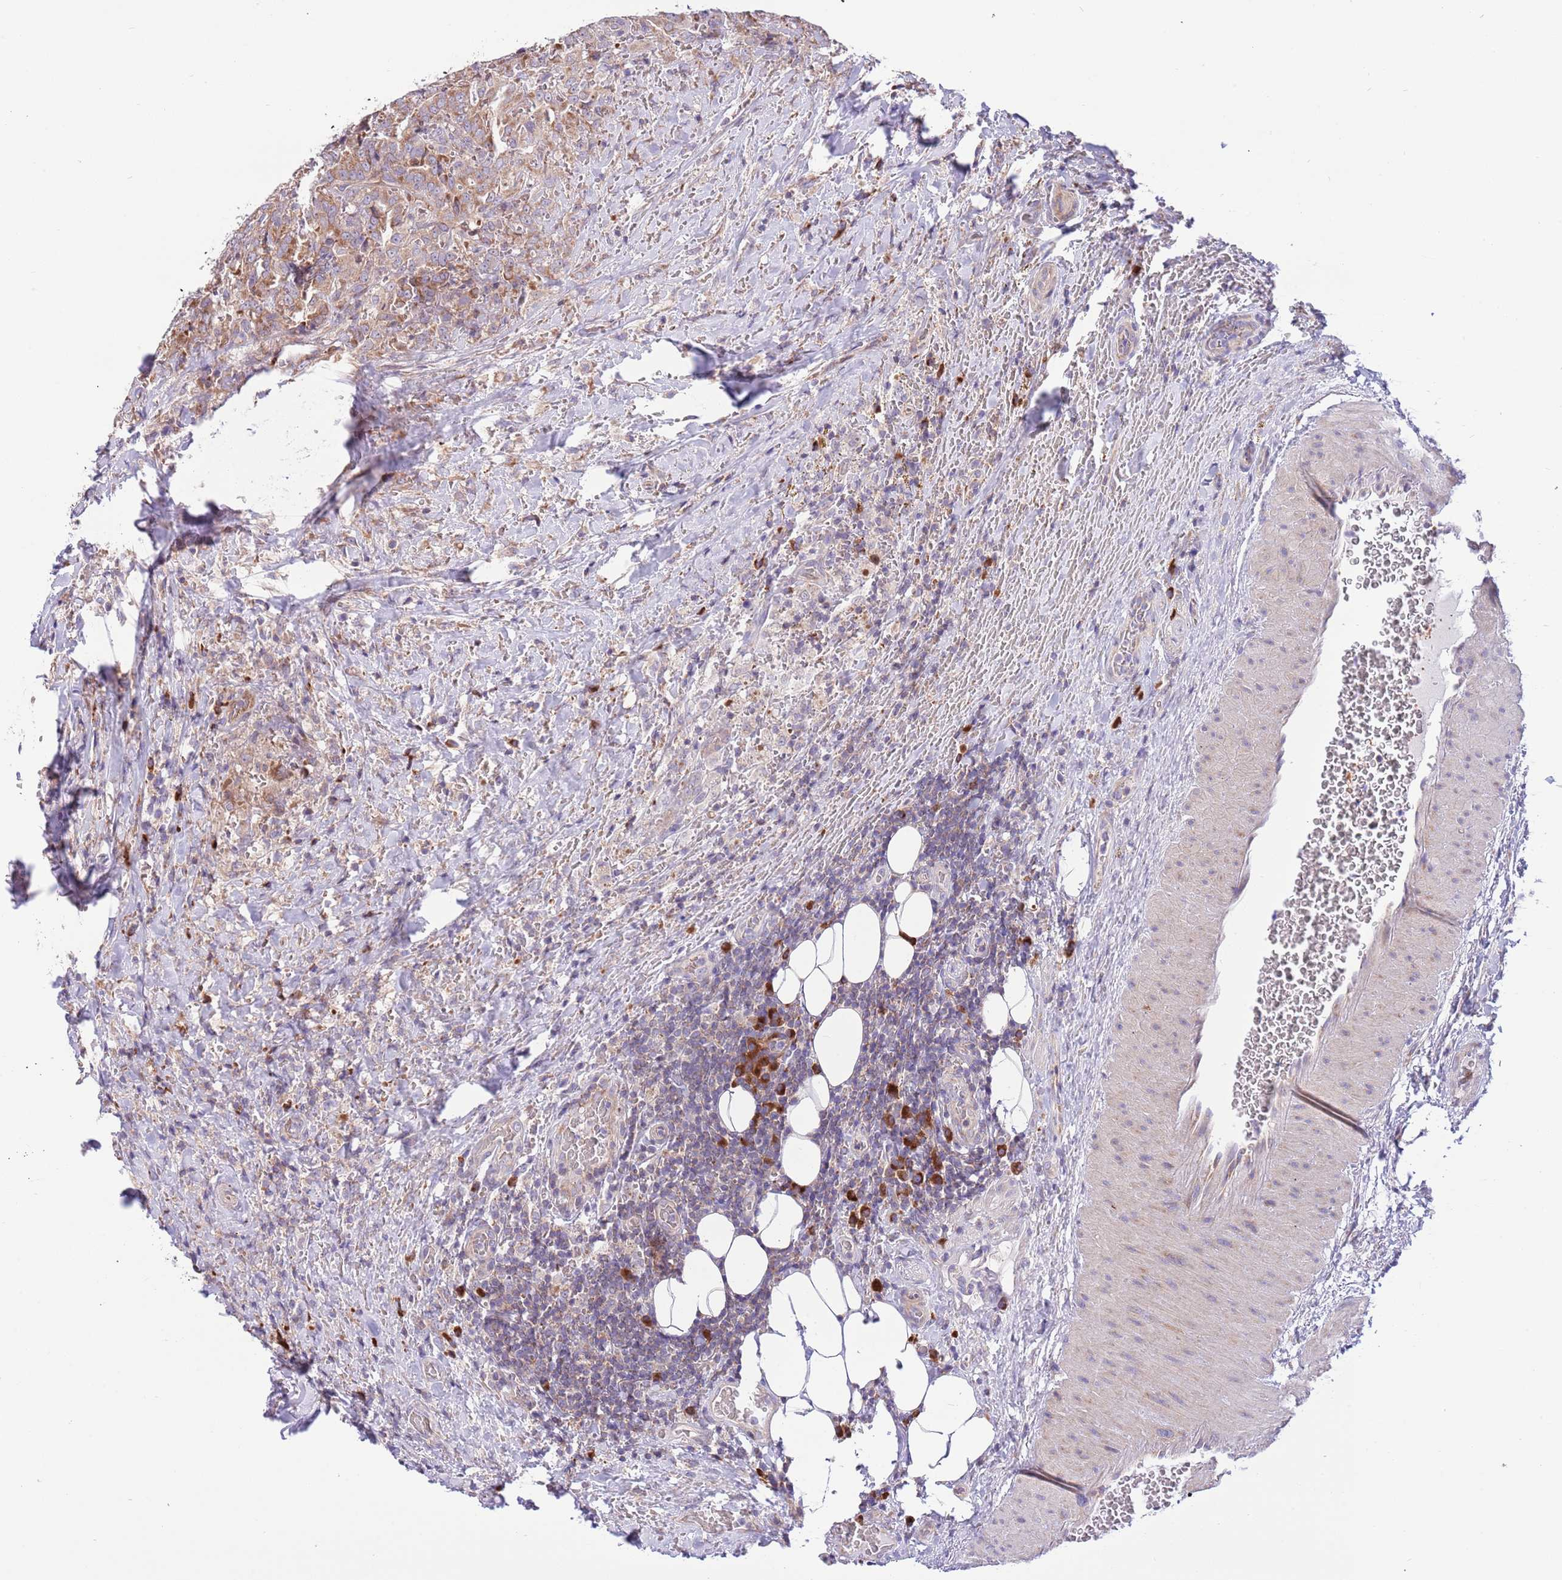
{"staining": {"intensity": "moderate", "quantity": ">75%", "location": "cytoplasmic/membranous"}, "tissue": "thyroid cancer", "cell_type": "Tumor cells", "image_type": "cancer", "snomed": [{"axis": "morphology", "description": "Papillary adenocarcinoma, NOS"}, {"axis": "topography", "description": "Thyroid gland"}], "caption": "Immunohistochemical staining of thyroid cancer (papillary adenocarcinoma) exhibits medium levels of moderate cytoplasmic/membranous staining in about >75% of tumor cells. The staining was performed using DAB (3,3'-diaminobenzidine) to visualize the protein expression in brown, while the nuclei were stained in blue with hematoxylin (Magnification: 20x).", "gene": "DAND5", "patient": {"sex": "male", "age": 61}}